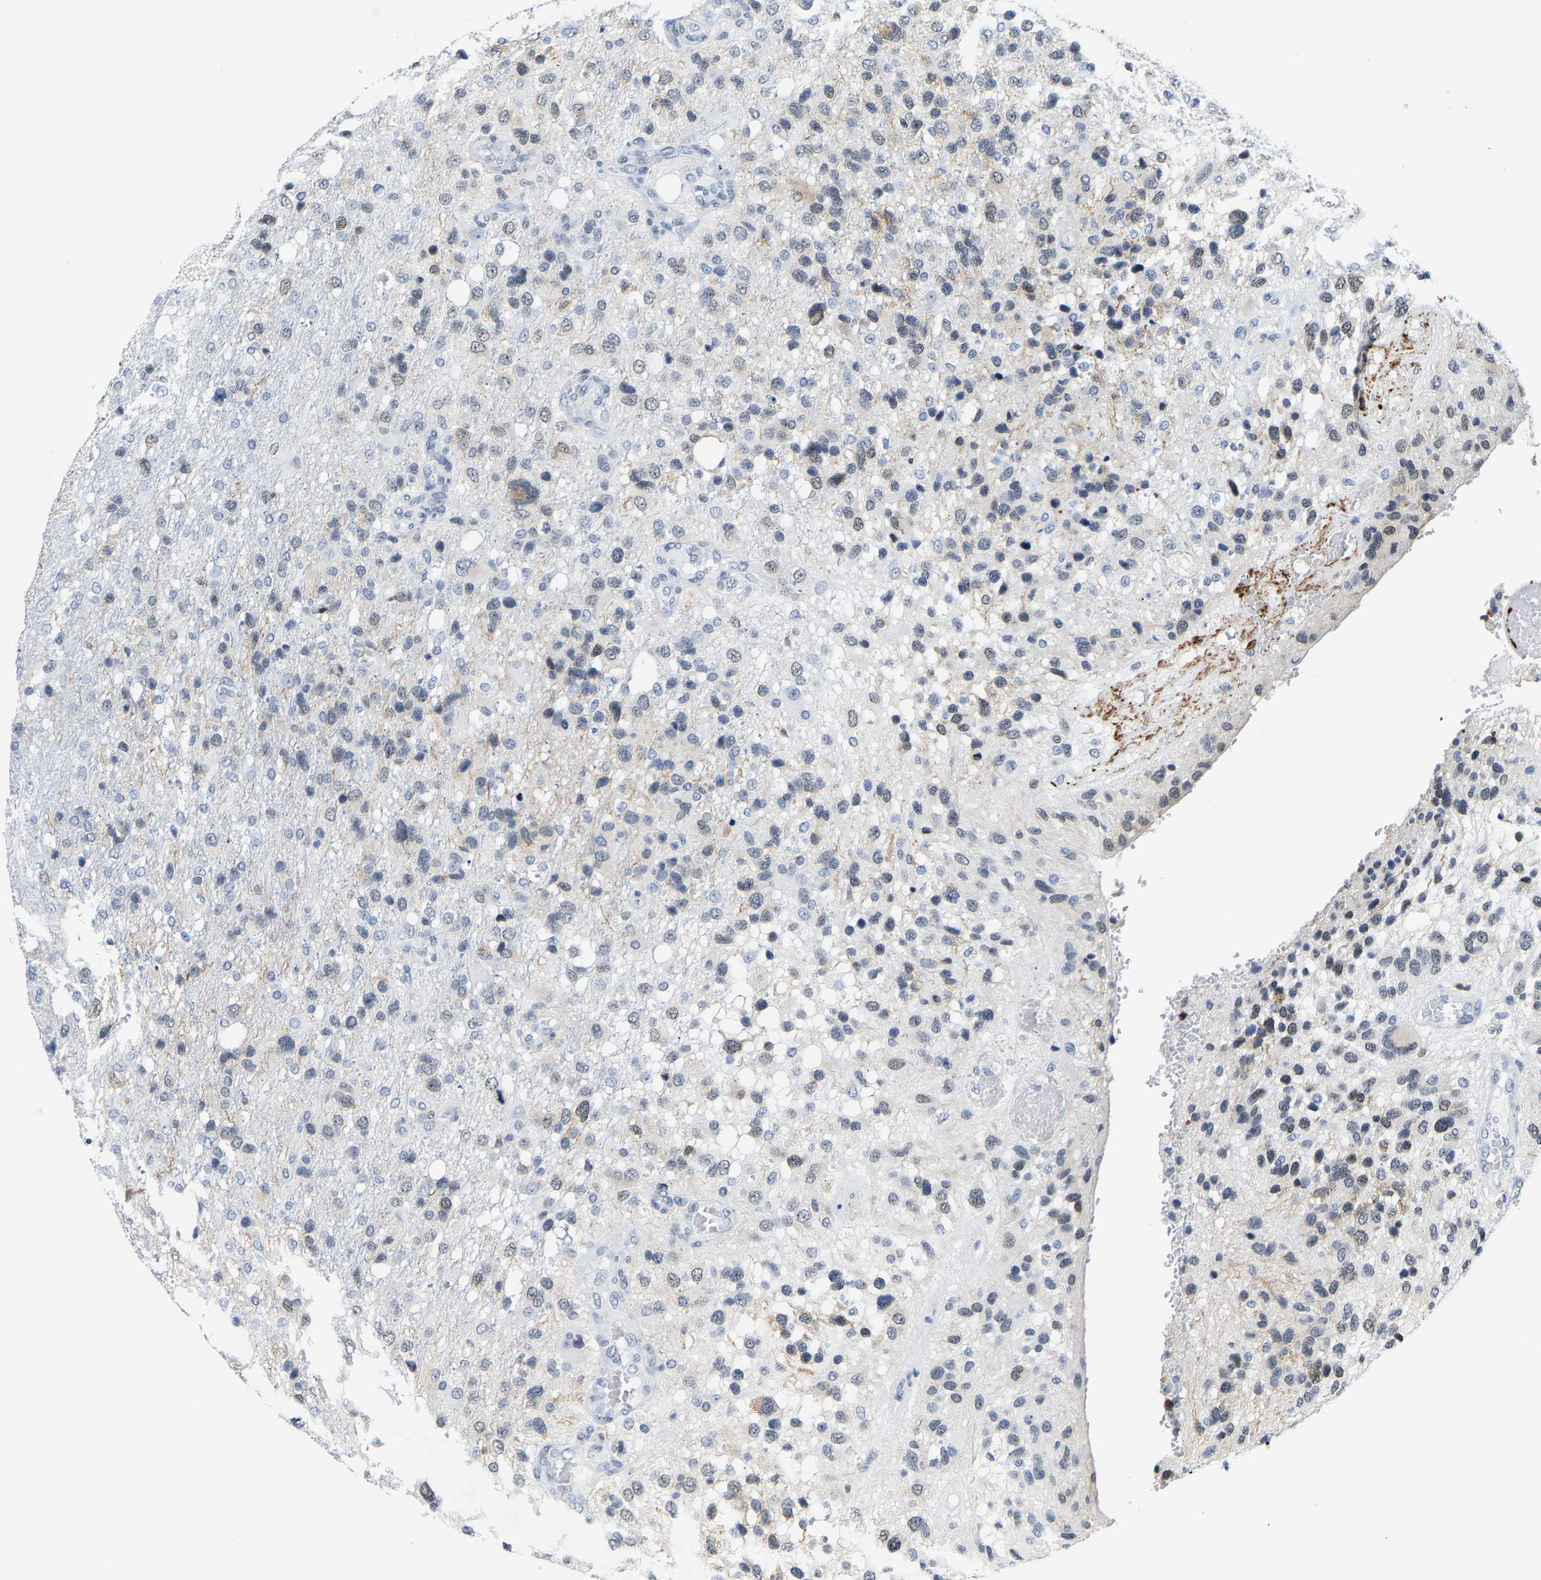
{"staining": {"intensity": "weak", "quantity": "<25%", "location": "nuclear"}, "tissue": "glioma", "cell_type": "Tumor cells", "image_type": "cancer", "snomed": [{"axis": "morphology", "description": "Glioma, malignant, High grade"}, {"axis": "topography", "description": "Brain"}], "caption": "IHC micrograph of neoplastic tissue: human glioma stained with DAB (3,3'-diaminobenzidine) displays no significant protein staining in tumor cells.", "gene": "SETD1B", "patient": {"sex": "female", "age": 58}}